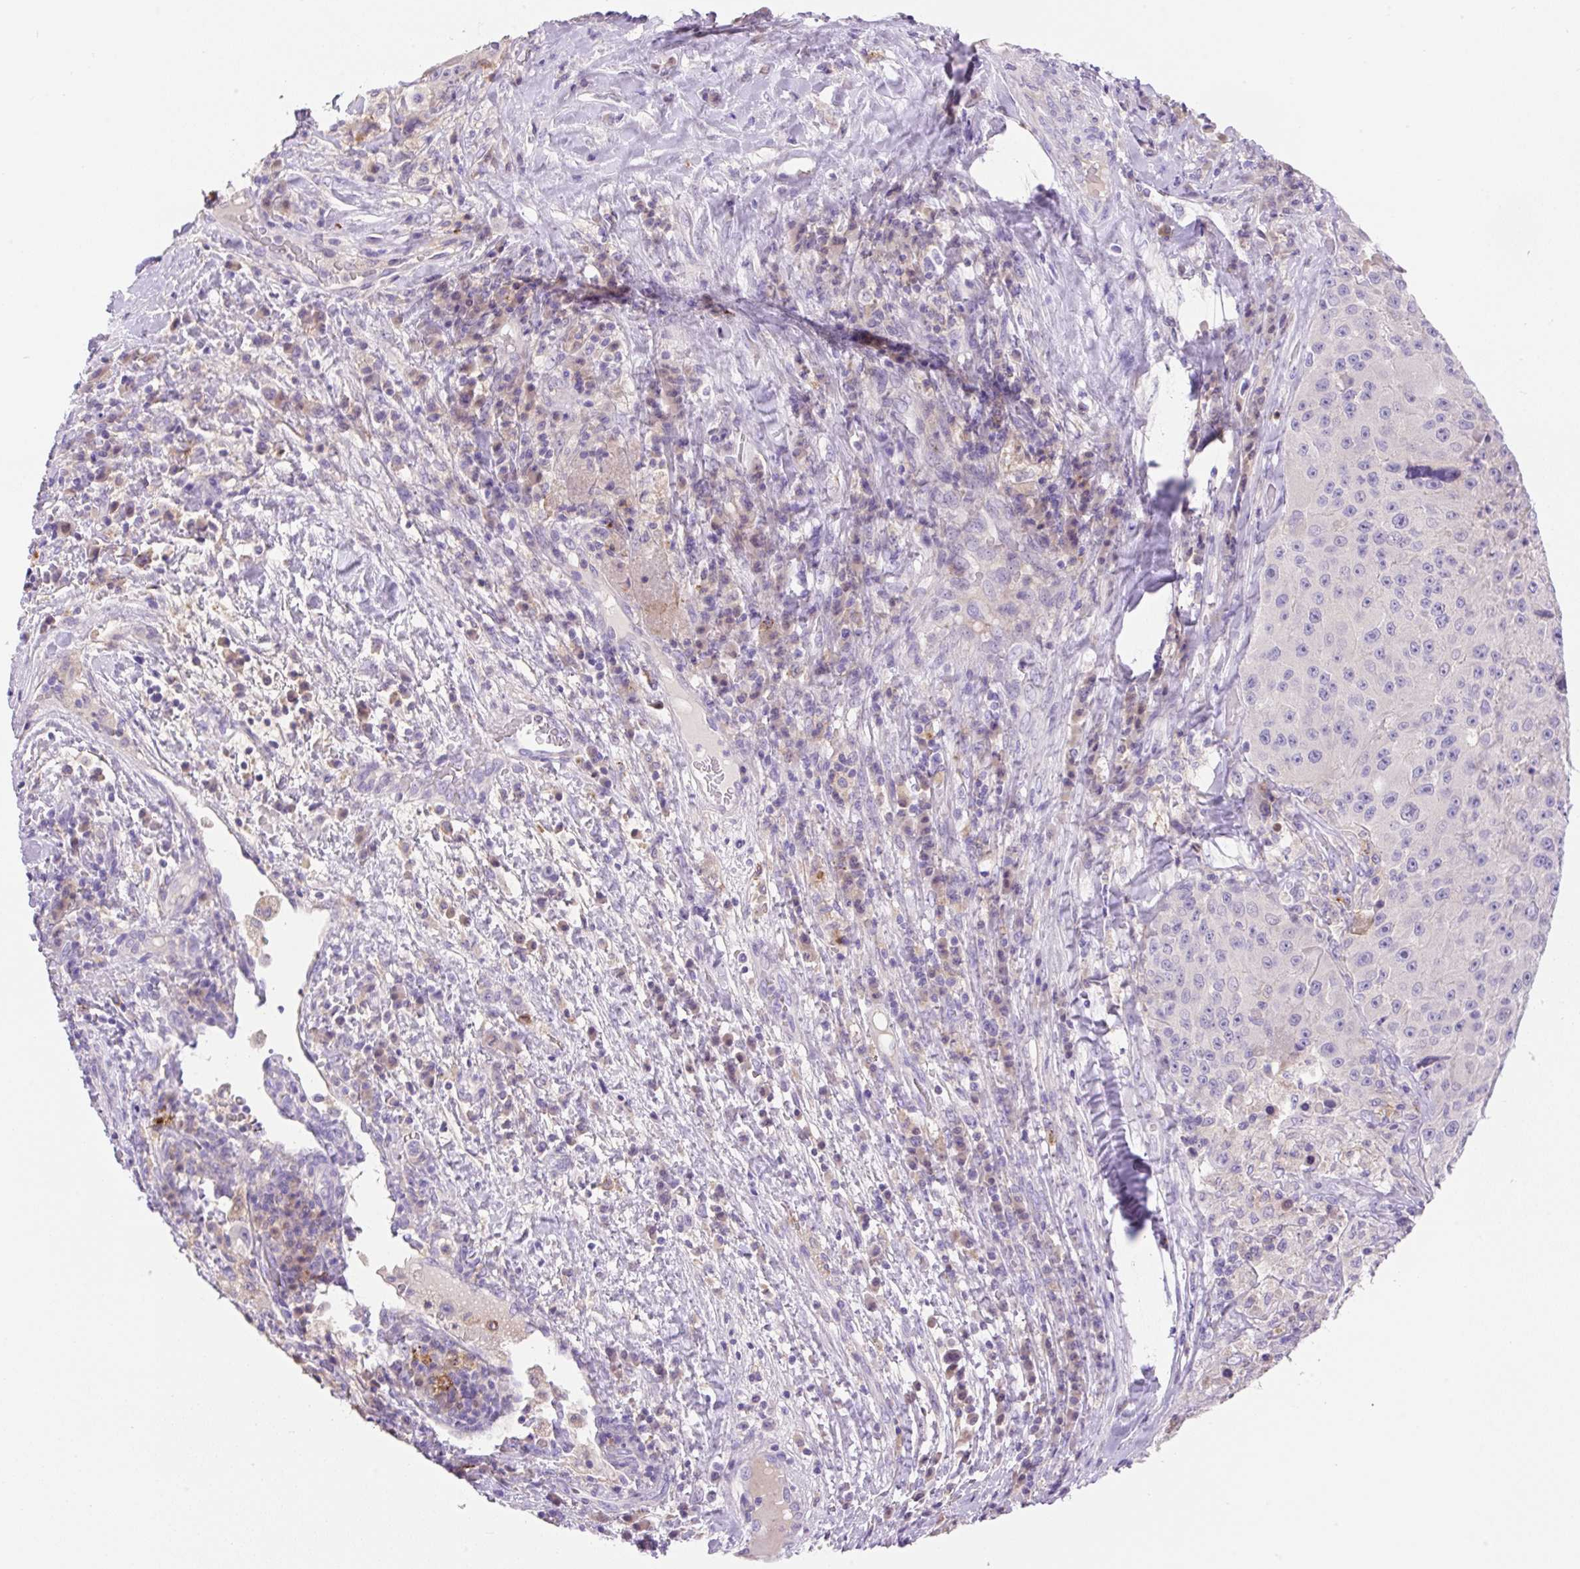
{"staining": {"intensity": "negative", "quantity": "none", "location": "none"}, "tissue": "melanoma", "cell_type": "Tumor cells", "image_type": "cancer", "snomed": [{"axis": "morphology", "description": "Malignant melanoma, Metastatic site"}, {"axis": "topography", "description": "Lymph node"}], "caption": "This is an immunohistochemistry (IHC) histopathology image of malignant melanoma (metastatic site). There is no staining in tumor cells.", "gene": "TDRD15", "patient": {"sex": "male", "age": 62}}